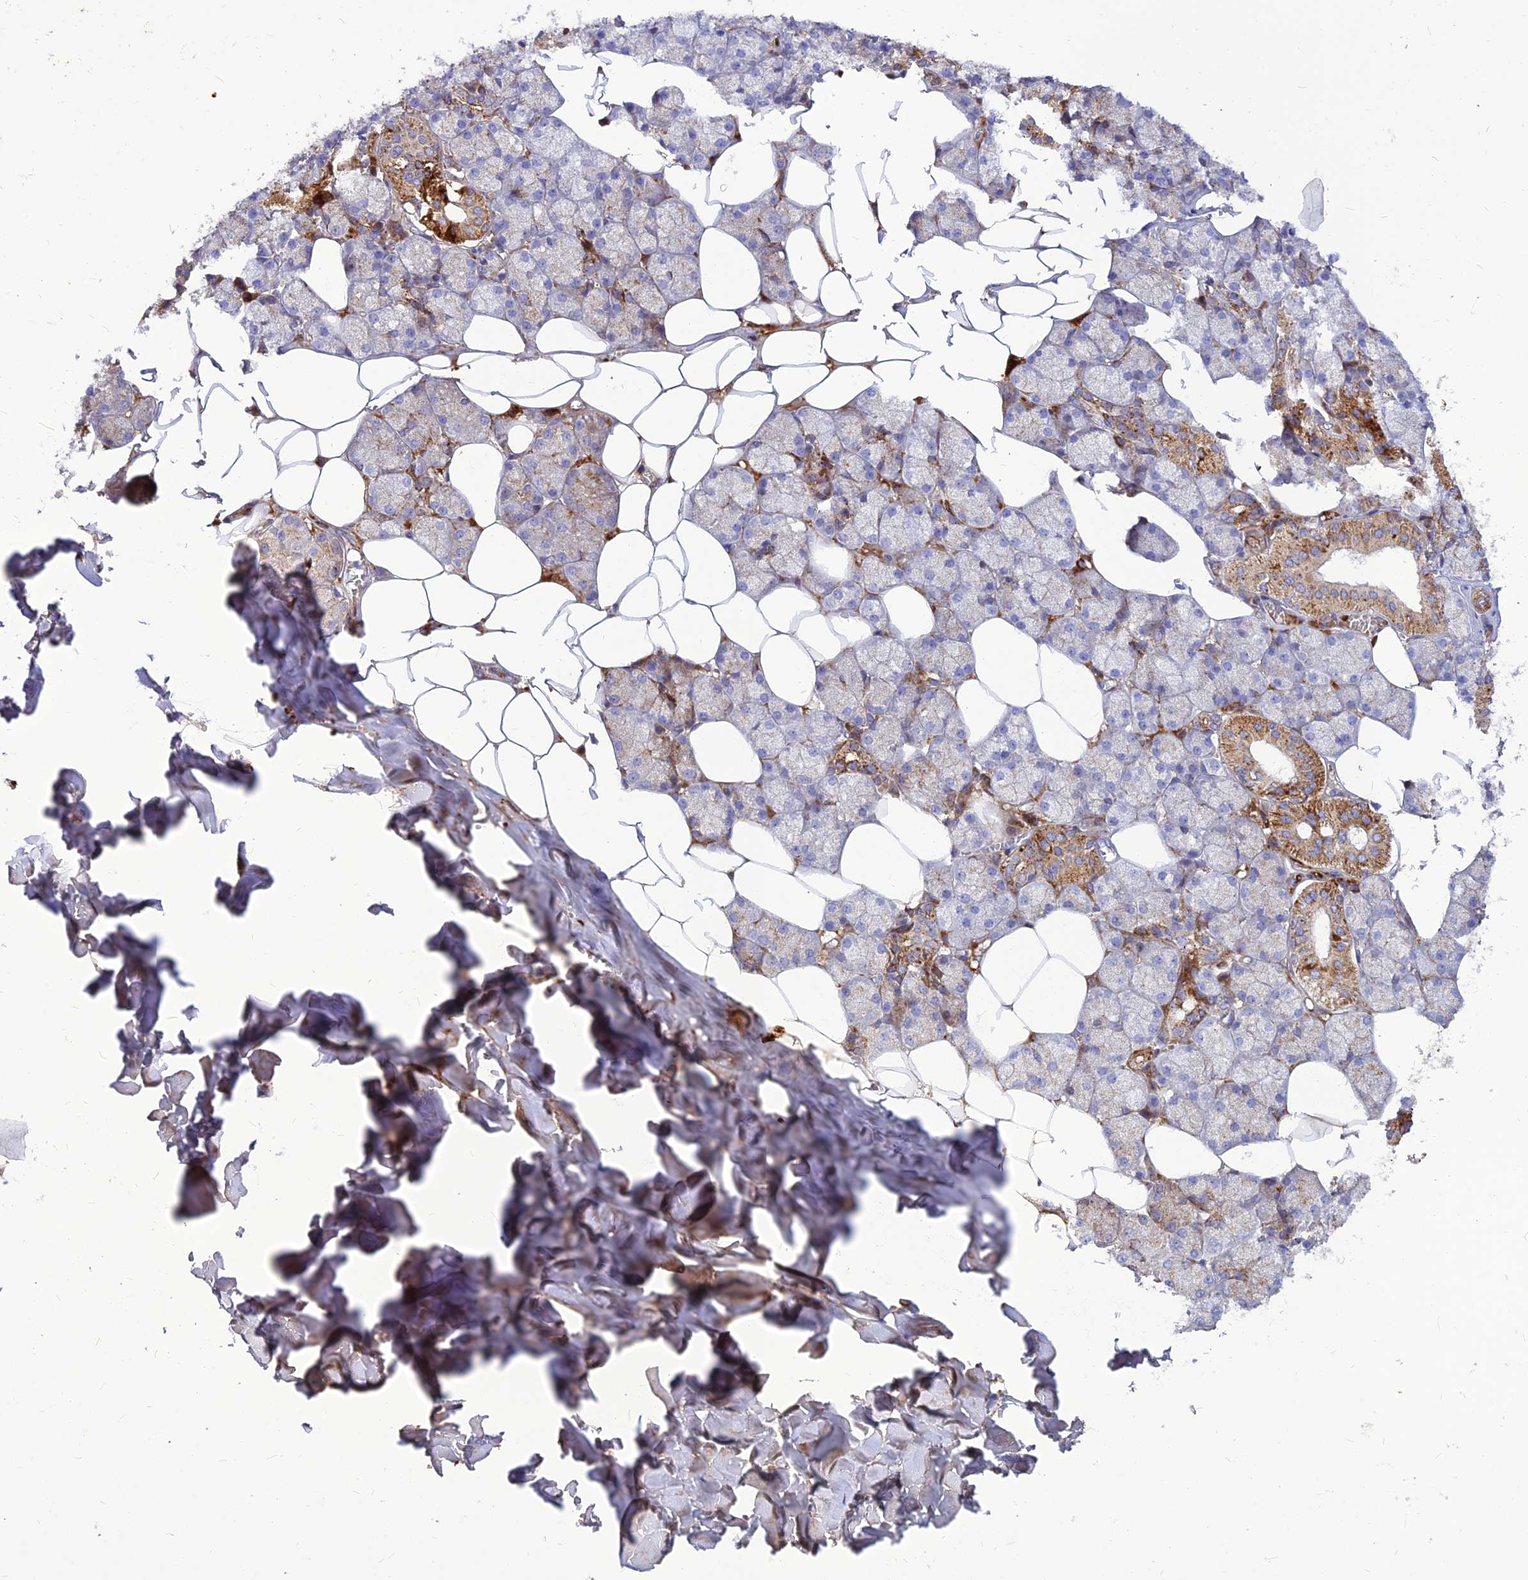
{"staining": {"intensity": "moderate", "quantity": "<25%", "location": "cytoplasmic/membranous"}, "tissue": "salivary gland", "cell_type": "Glandular cells", "image_type": "normal", "snomed": [{"axis": "morphology", "description": "Normal tissue, NOS"}, {"axis": "topography", "description": "Salivary gland"}], "caption": "Salivary gland stained with DAB (3,3'-diaminobenzidine) immunohistochemistry shows low levels of moderate cytoplasmic/membranous positivity in approximately <25% of glandular cells.", "gene": "RIMOC1", "patient": {"sex": "male", "age": 62}}